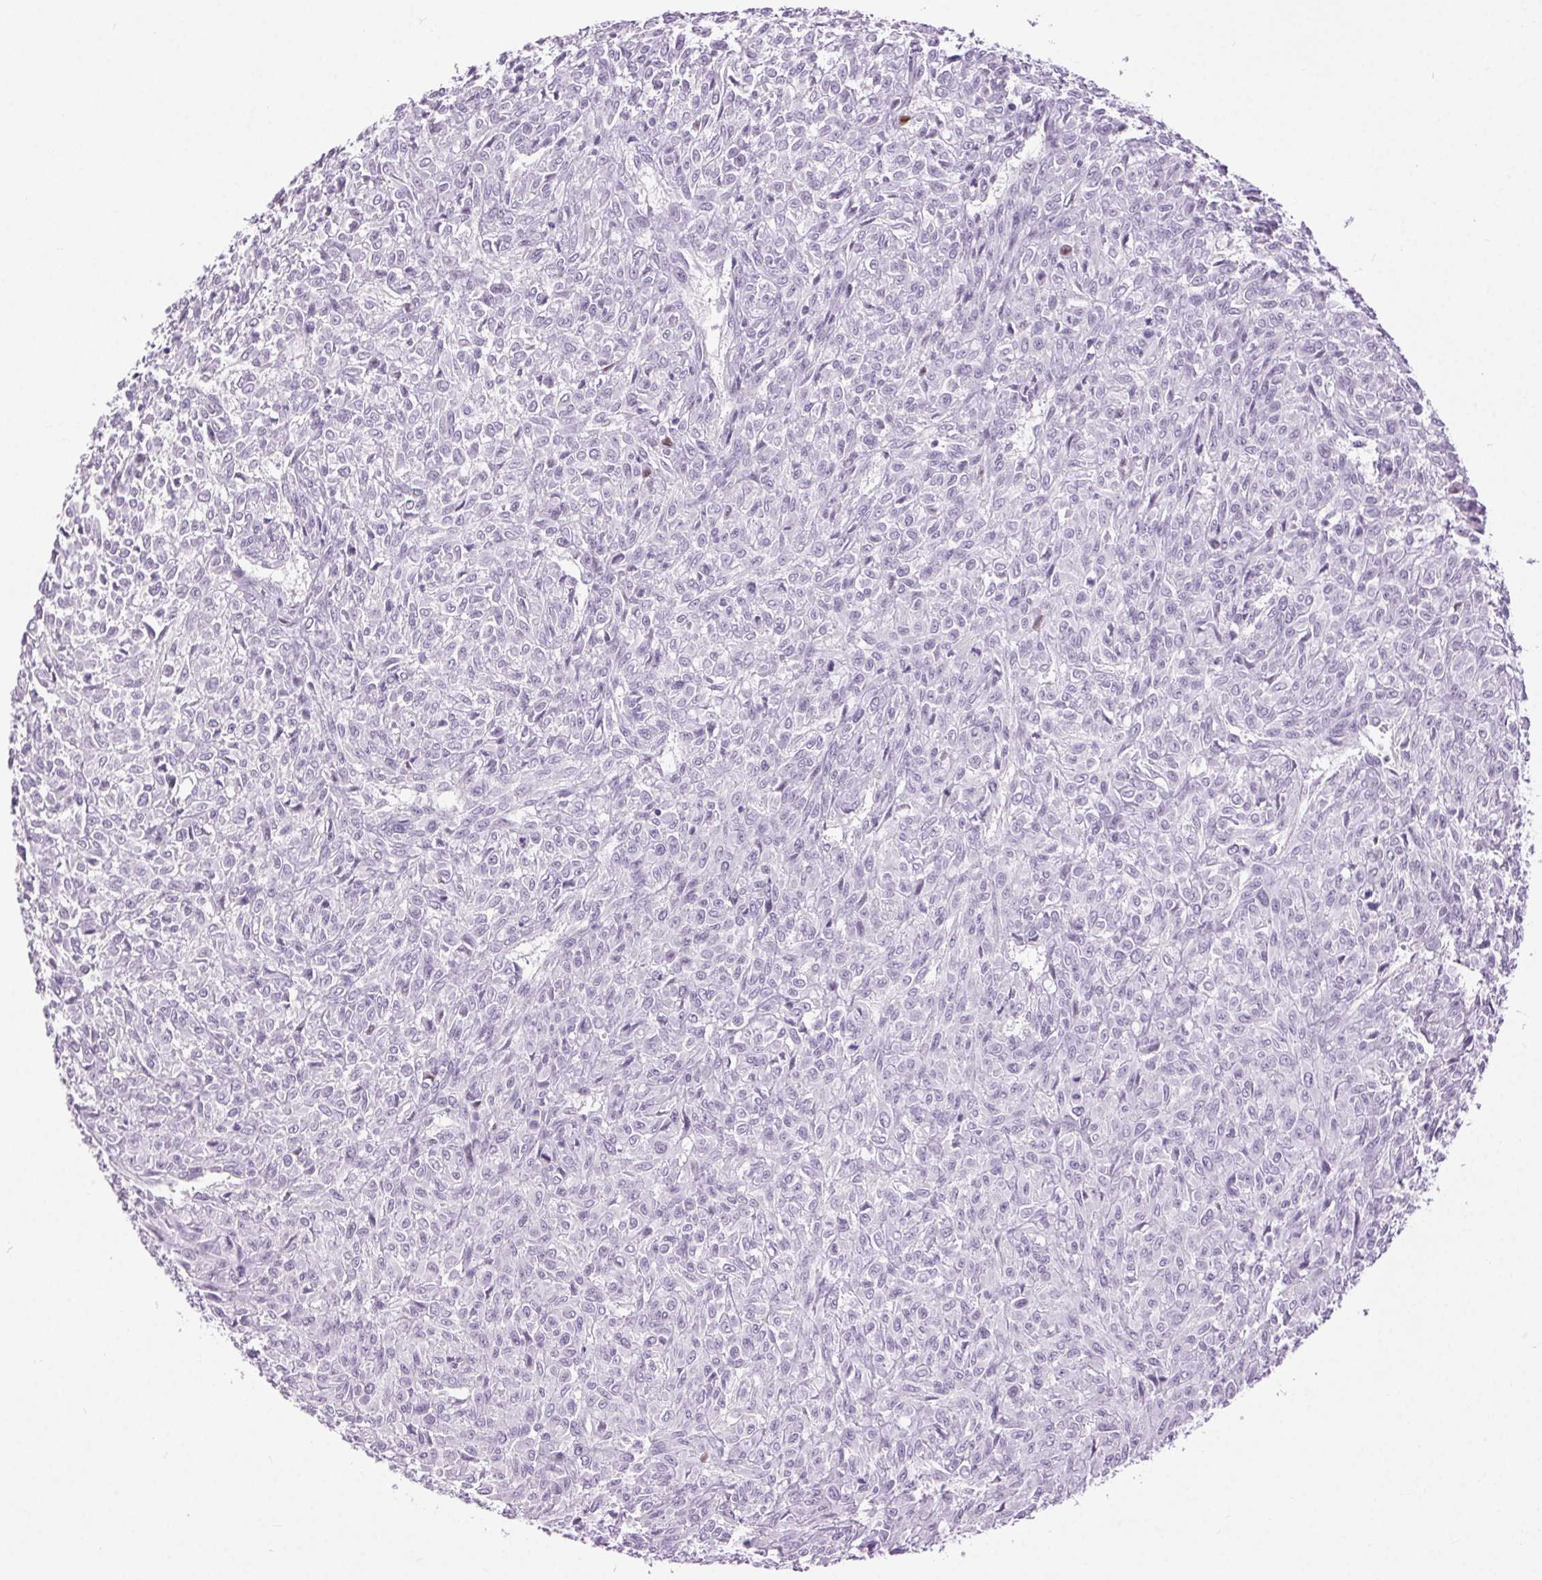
{"staining": {"intensity": "negative", "quantity": "none", "location": "none"}, "tissue": "renal cancer", "cell_type": "Tumor cells", "image_type": "cancer", "snomed": [{"axis": "morphology", "description": "Adenocarcinoma, NOS"}, {"axis": "topography", "description": "Kidney"}], "caption": "High magnification brightfield microscopy of renal cancer (adenocarcinoma) stained with DAB (brown) and counterstained with hematoxylin (blue): tumor cells show no significant positivity. (Stains: DAB immunohistochemistry (IHC) with hematoxylin counter stain, Microscopy: brightfield microscopy at high magnification).", "gene": "BEND2", "patient": {"sex": "male", "age": 58}}